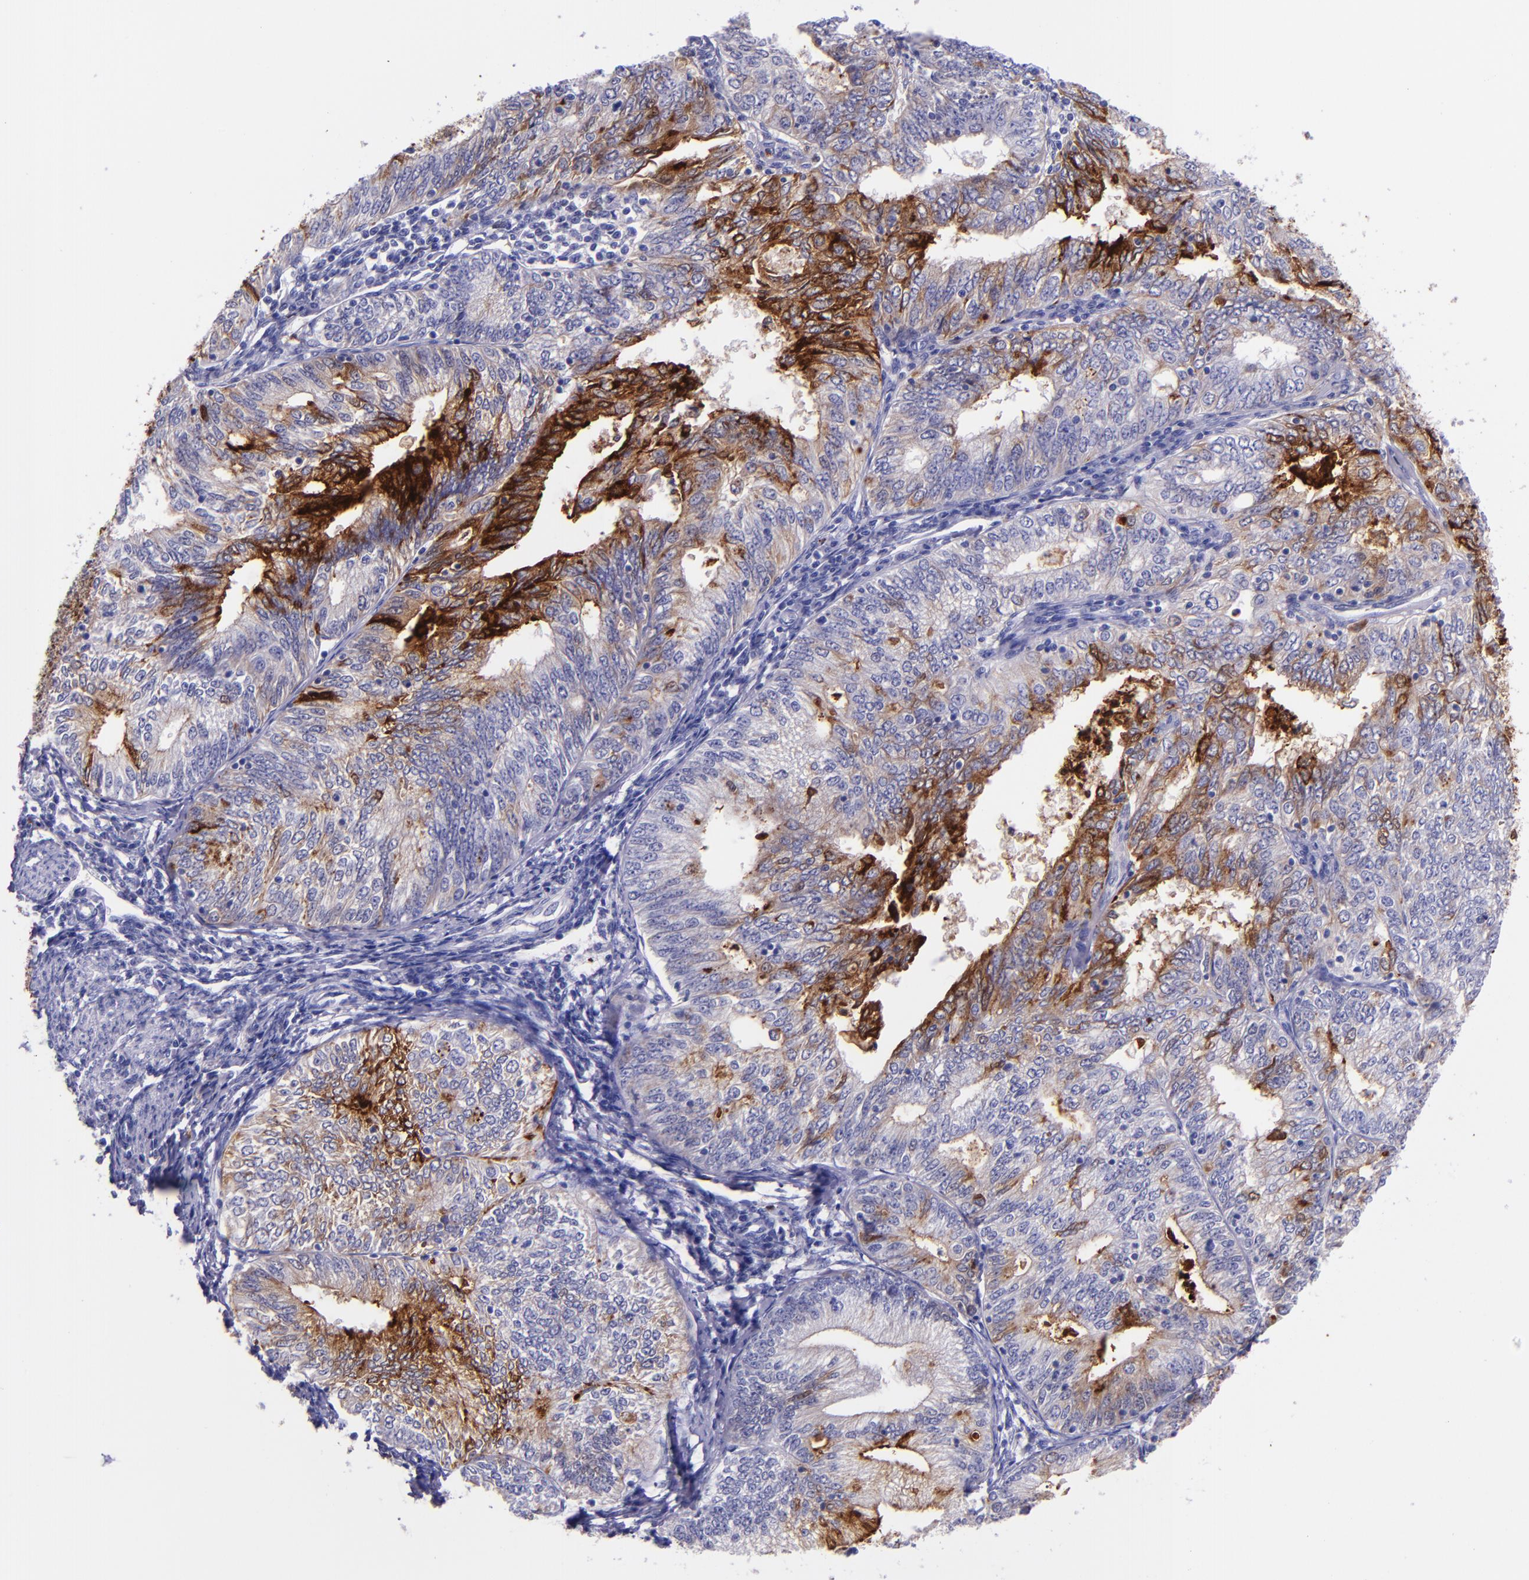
{"staining": {"intensity": "strong", "quantity": "25%-75%", "location": "cytoplasmic/membranous"}, "tissue": "endometrial cancer", "cell_type": "Tumor cells", "image_type": "cancer", "snomed": [{"axis": "morphology", "description": "Adenocarcinoma, NOS"}, {"axis": "topography", "description": "Endometrium"}], "caption": "A brown stain shows strong cytoplasmic/membranous positivity of a protein in human endometrial cancer tumor cells.", "gene": "SLPI", "patient": {"sex": "female", "age": 69}}